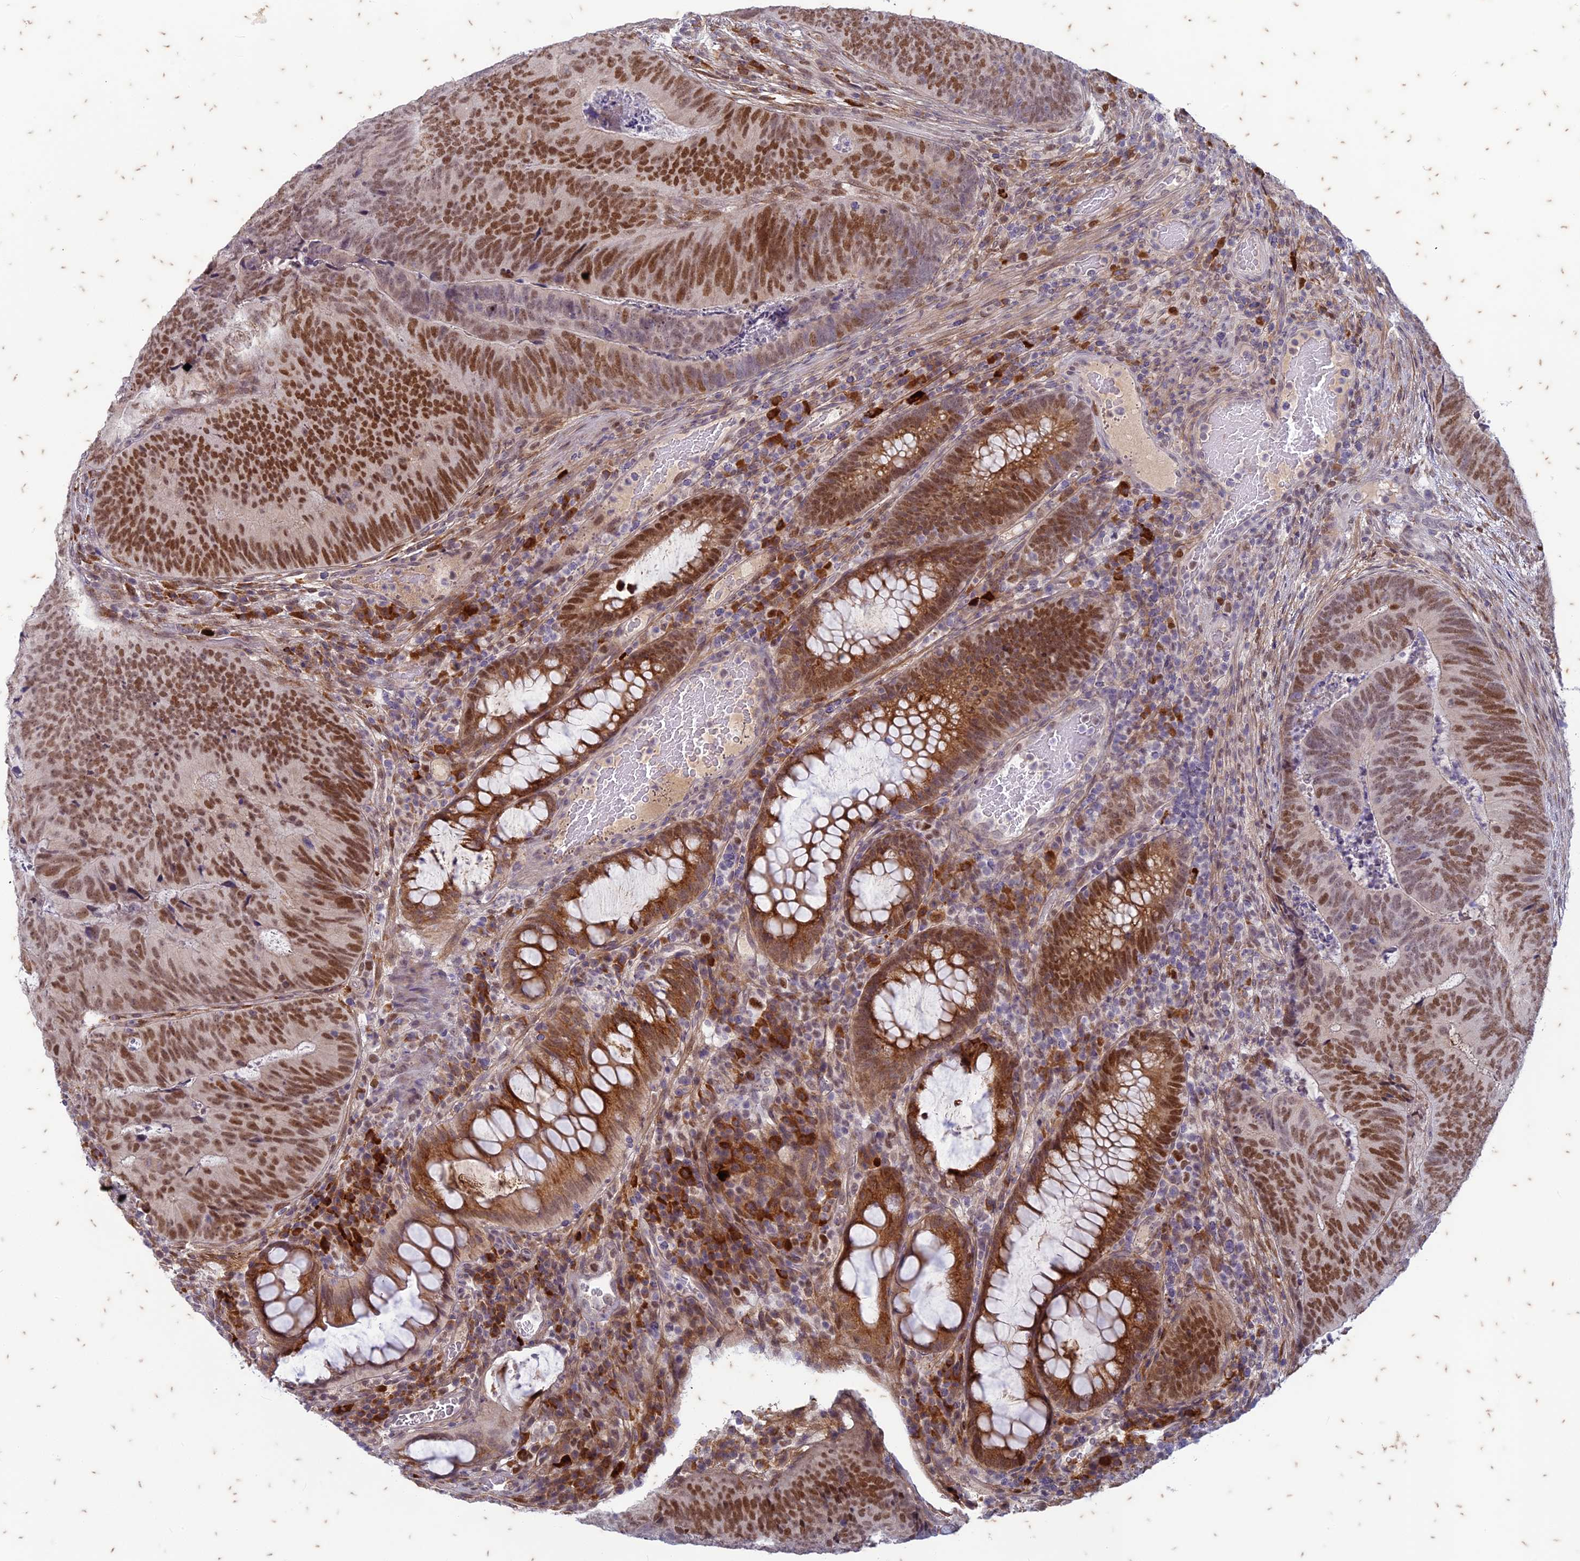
{"staining": {"intensity": "moderate", "quantity": ">75%", "location": "nuclear"}, "tissue": "colorectal cancer", "cell_type": "Tumor cells", "image_type": "cancer", "snomed": [{"axis": "morphology", "description": "Adenocarcinoma, NOS"}, {"axis": "topography", "description": "Colon"}], "caption": "This is a micrograph of immunohistochemistry staining of colorectal cancer, which shows moderate expression in the nuclear of tumor cells.", "gene": "PABPN1L", "patient": {"sex": "female", "age": 67}}